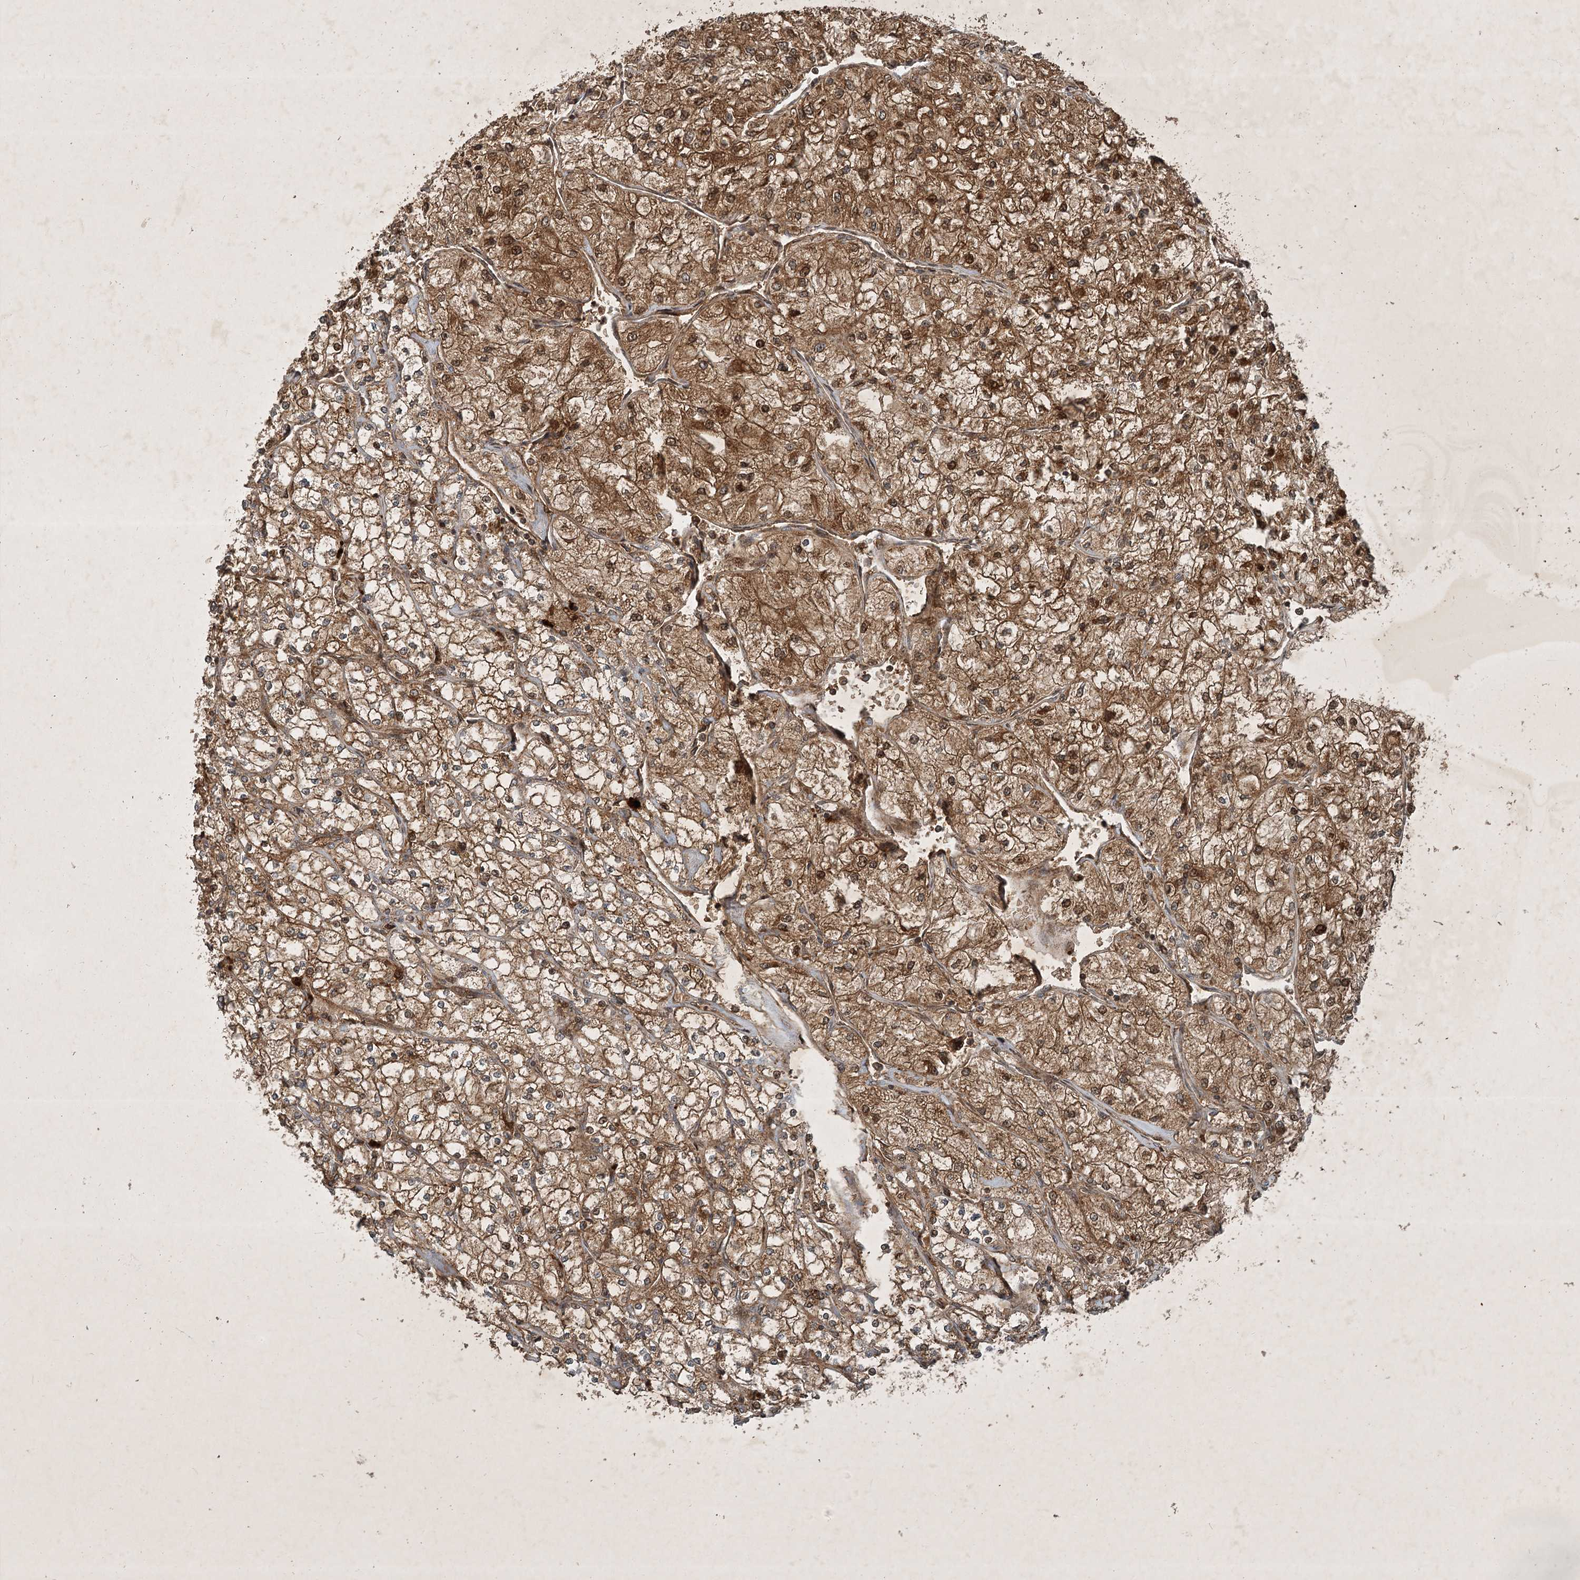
{"staining": {"intensity": "moderate", "quantity": ">75%", "location": "cytoplasmic/membranous,nuclear"}, "tissue": "renal cancer", "cell_type": "Tumor cells", "image_type": "cancer", "snomed": [{"axis": "morphology", "description": "Adenocarcinoma, NOS"}, {"axis": "topography", "description": "Kidney"}], "caption": "Renal adenocarcinoma tissue exhibits moderate cytoplasmic/membranous and nuclear expression in about >75% of tumor cells", "gene": "UNC93A", "patient": {"sex": "male", "age": 80}}